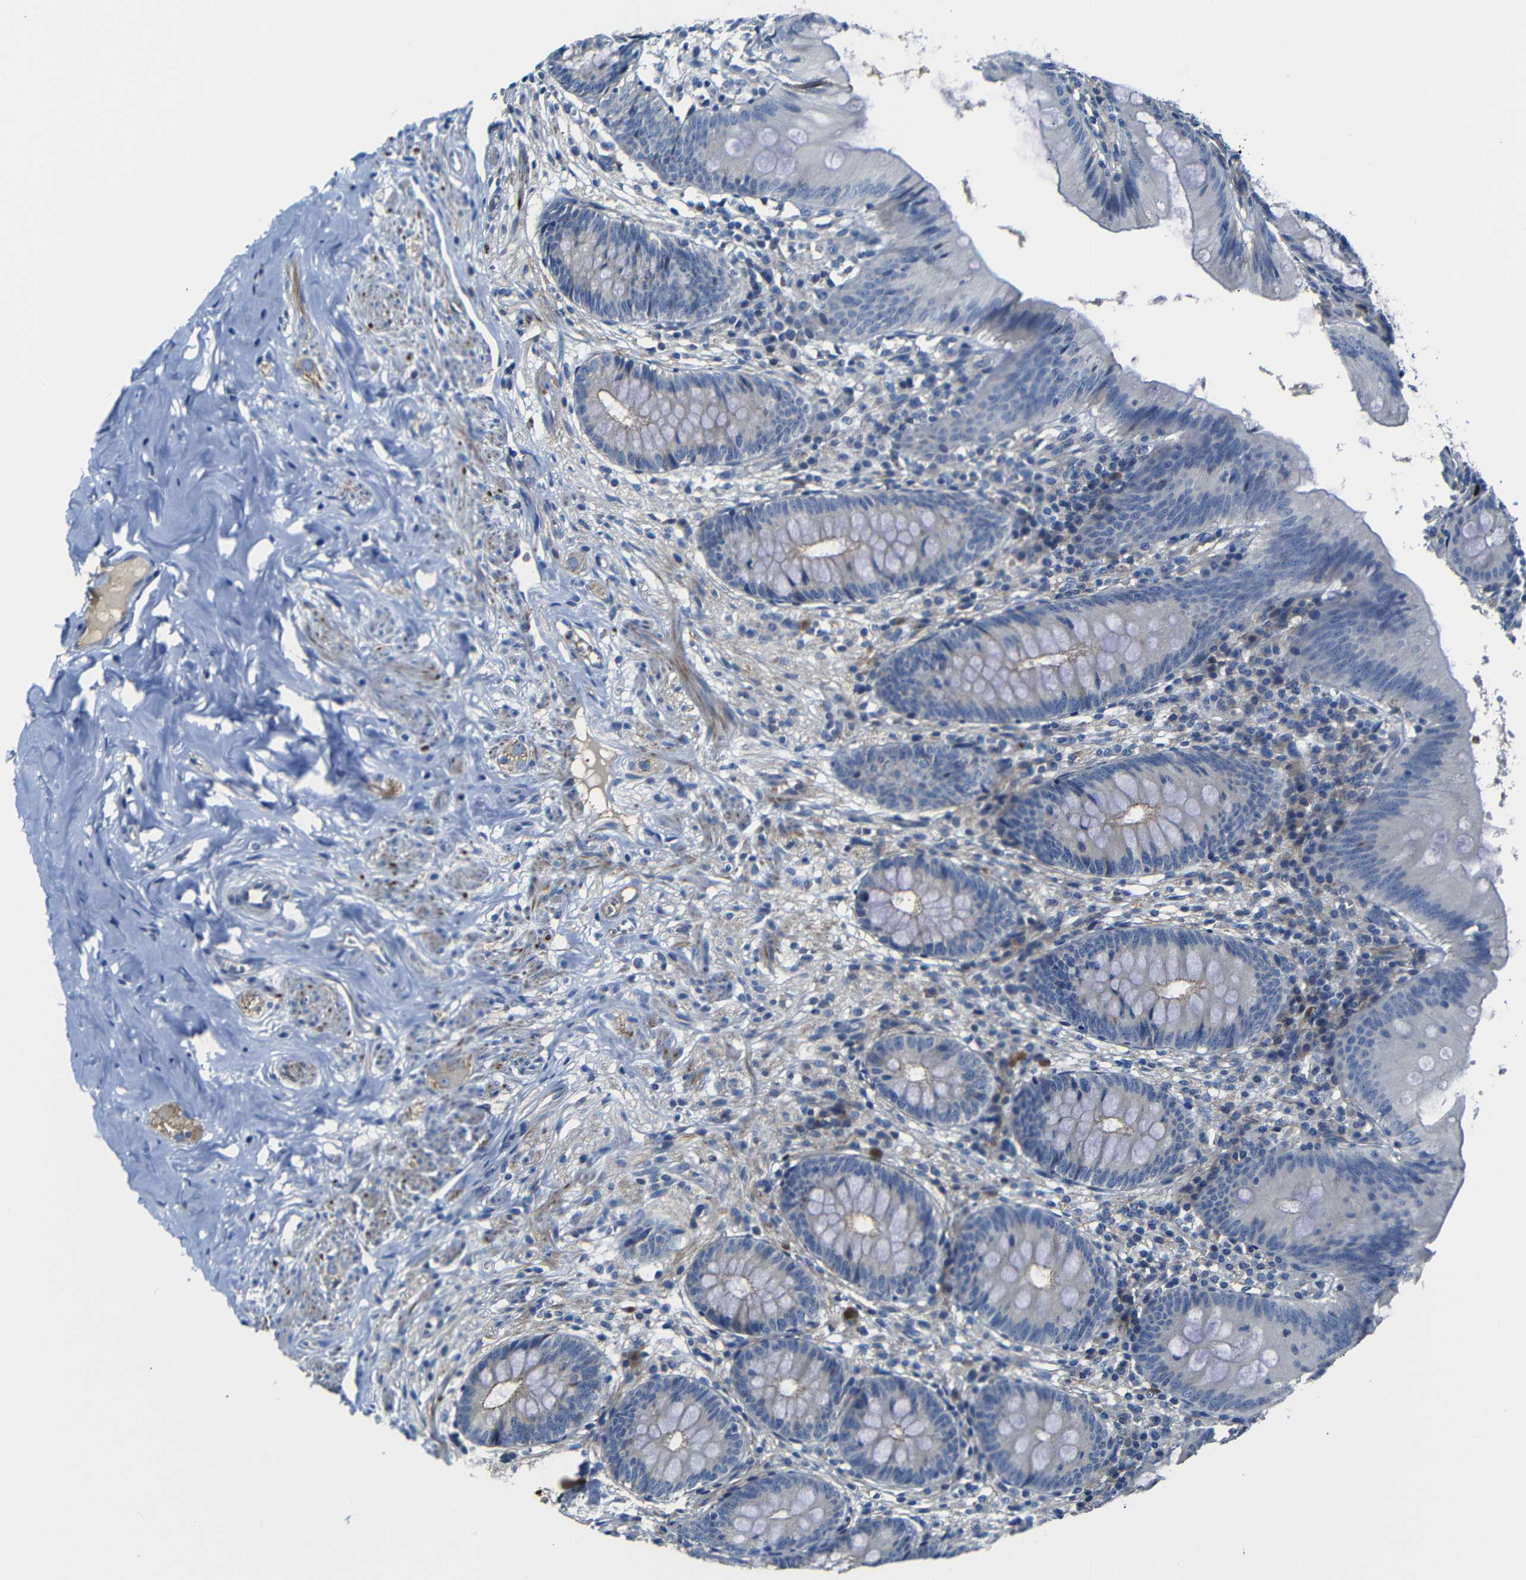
{"staining": {"intensity": "moderate", "quantity": "<25%", "location": "cytoplasmic/membranous"}, "tissue": "appendix", "cell_type": "Glandular cells", "image_type": "normal", "snomed": [{"axis": "morphology", "description": "Normal tissue, NOS"}, {"axis": "topography", "description": "Appendix"}], "caption": "IHC histopathology image of benign human appendix stained for a protein (brown), which exhibits low levels of moderate cytoplasmic/membranous staining in about <25% of glandular cells.", "gene": "AFDN", "patient": {"sex": "male", "age": 56}}